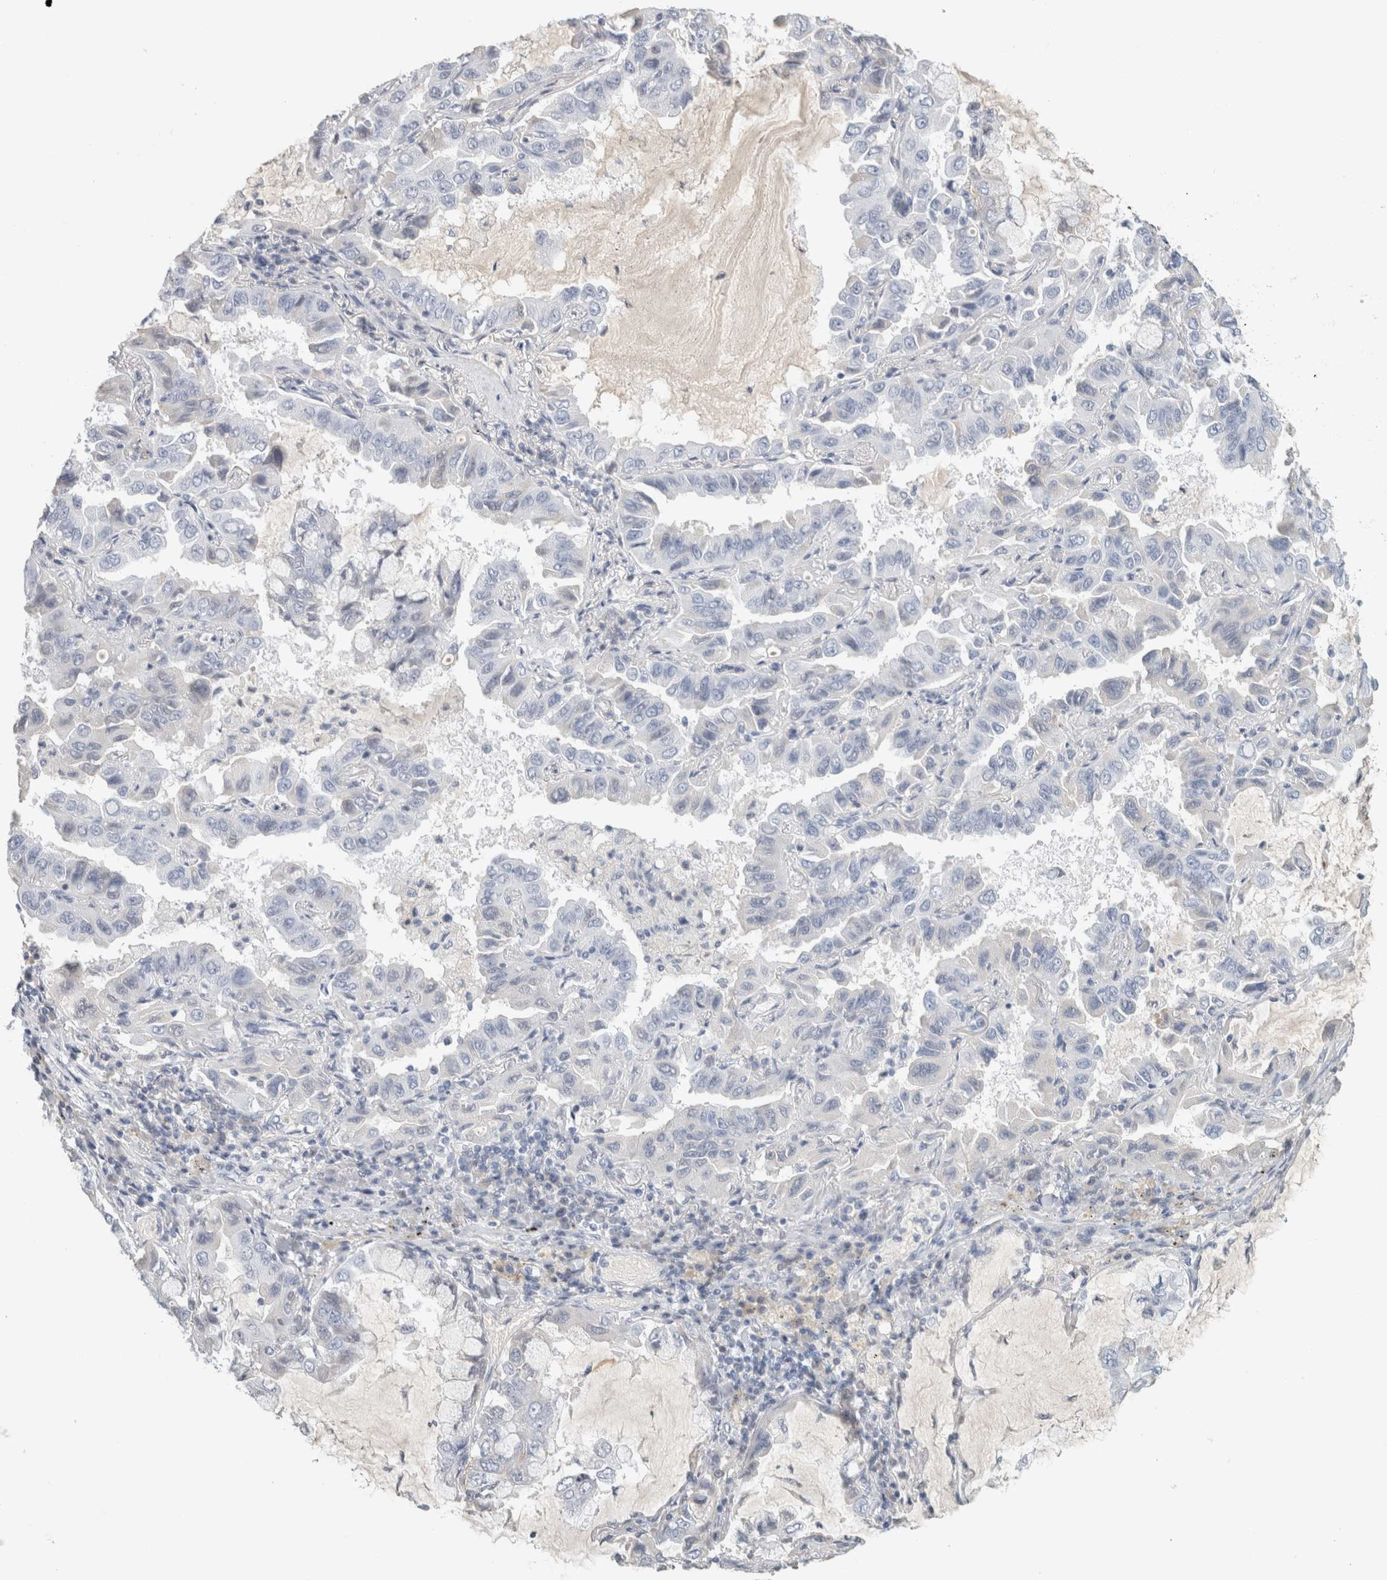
{"staining": {"intensity": "negative", "quantity": "none", "location": "none"}, "tissue": "lung cancer", "cell_type": "Tumor cells", "image_type": "cancer", "snomed": [{"axis": "morphology", "description": "Adenocarcinoma, NOS"}, {"axis": "topography", "description": "Lung"}], "caption": "Immunohistochemical staining of lung cancer (adenocarcinoma) shows no significant positivity in tumor cells. (Stains: DAB (3,3'-diaminobenzidine) IHC with hematoxylin counter stain, Microscopy: brightfield microscopy at high magnification).", "gene": "TSPAN8", "patient": {"sex": "male", "age": 64}}